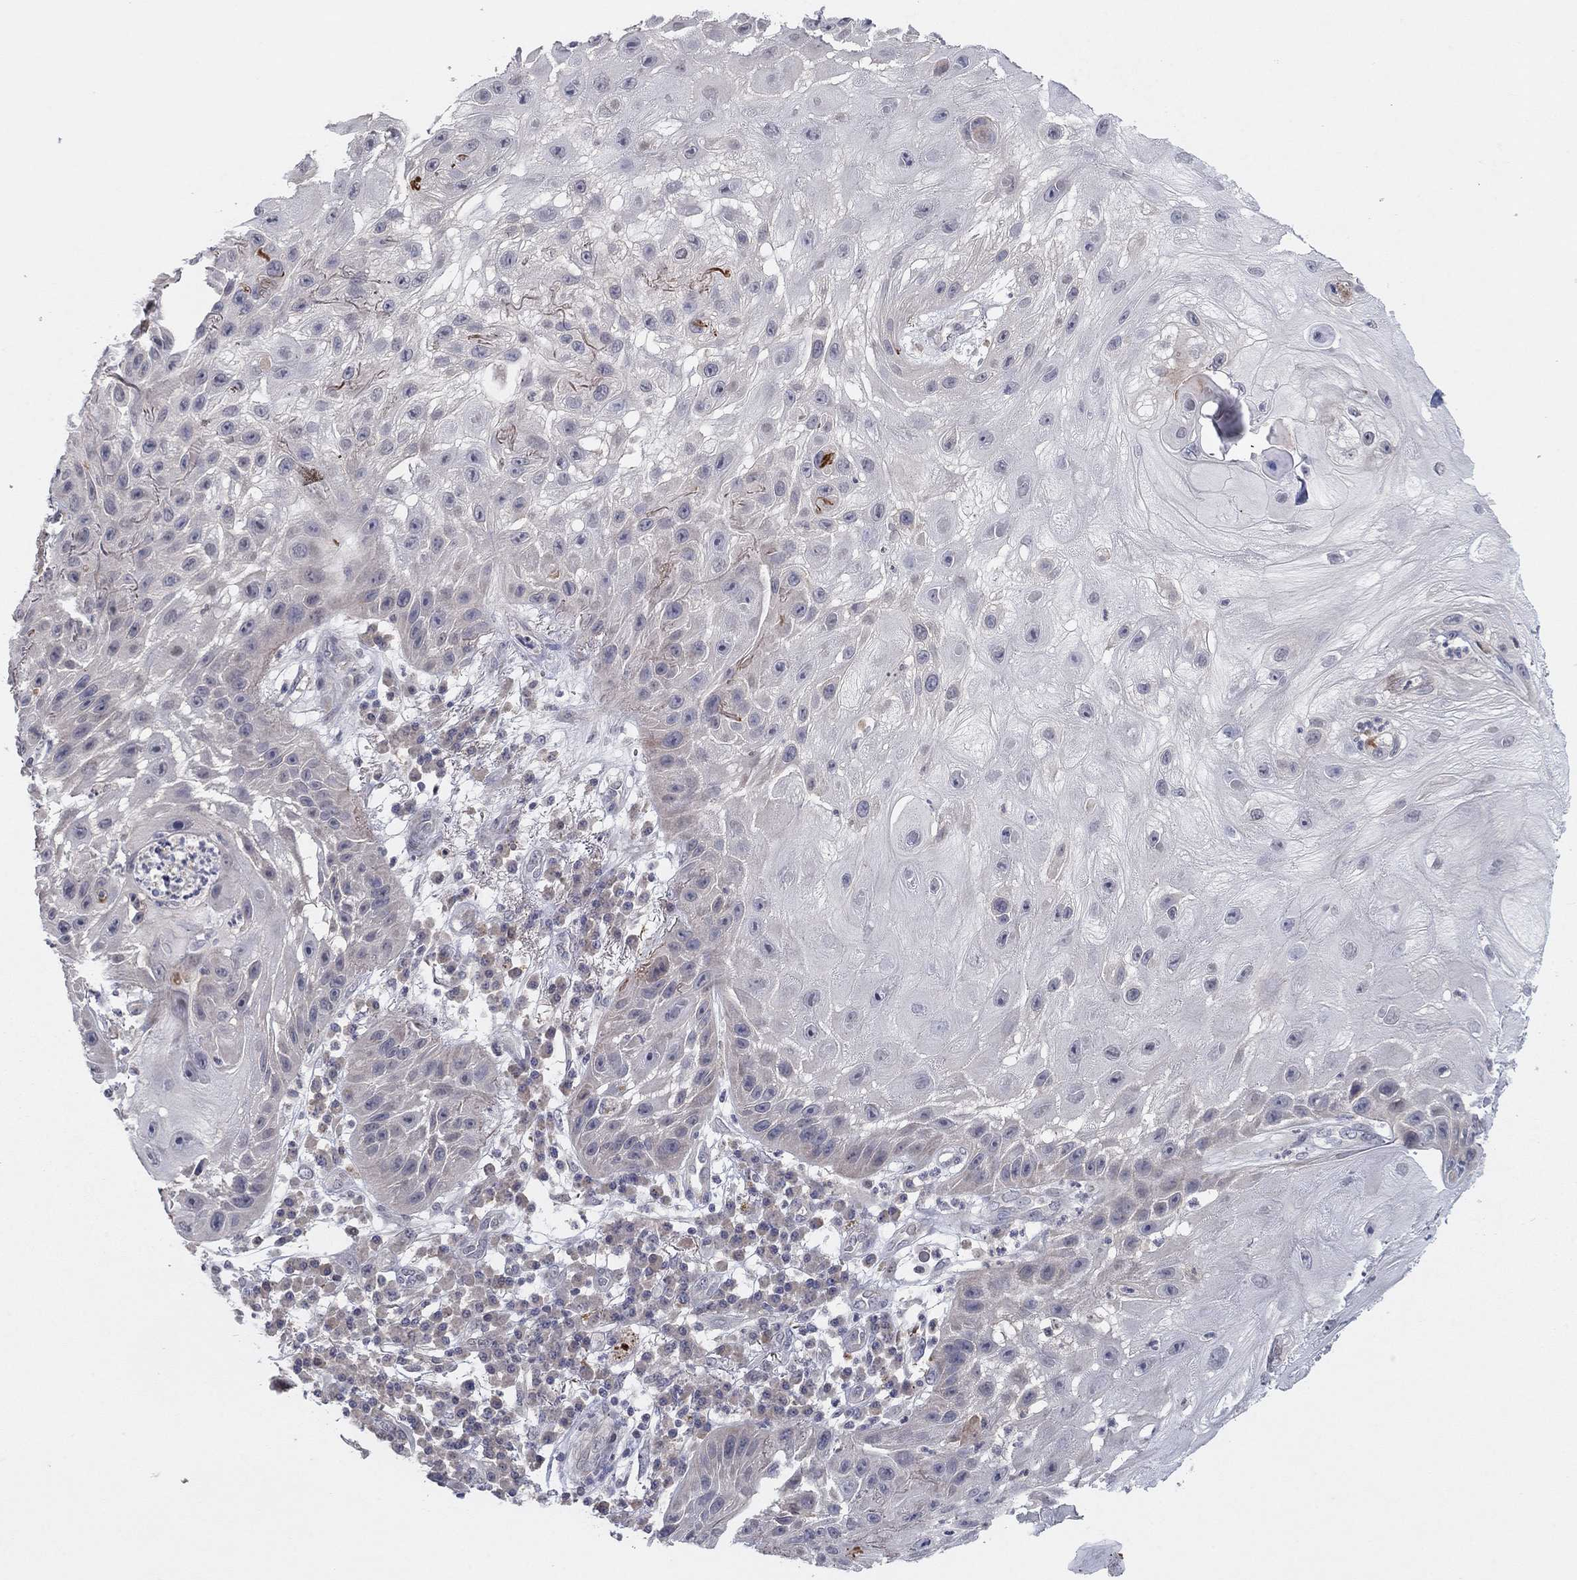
{"staining": {"intensity": "negative", "quantity": "none", "location": "none"}, "tissue": "skin cancer", "cell_type": "Tumor cells", "image_type": "cancer", "snomed": [{"axis": "morphology", "description": "Normal tissue, NOS"}, {"axis": "morphology", "description": "Squamous cell carcinoma, NOS"}, {"axis": "topography", "description": "Skin"}], "caption": "Immunohistochemistry photomicrograph of human skin cancer (squamous cell carcinoma) stained for a protein (brown), which shows no expression in tumor cells. The staining is performed using DAB brown chromogen with nuclei counter-stained in using hematoxylin.", "gene": "AMN1", "patient": {"sex": "male", "age": 79}}